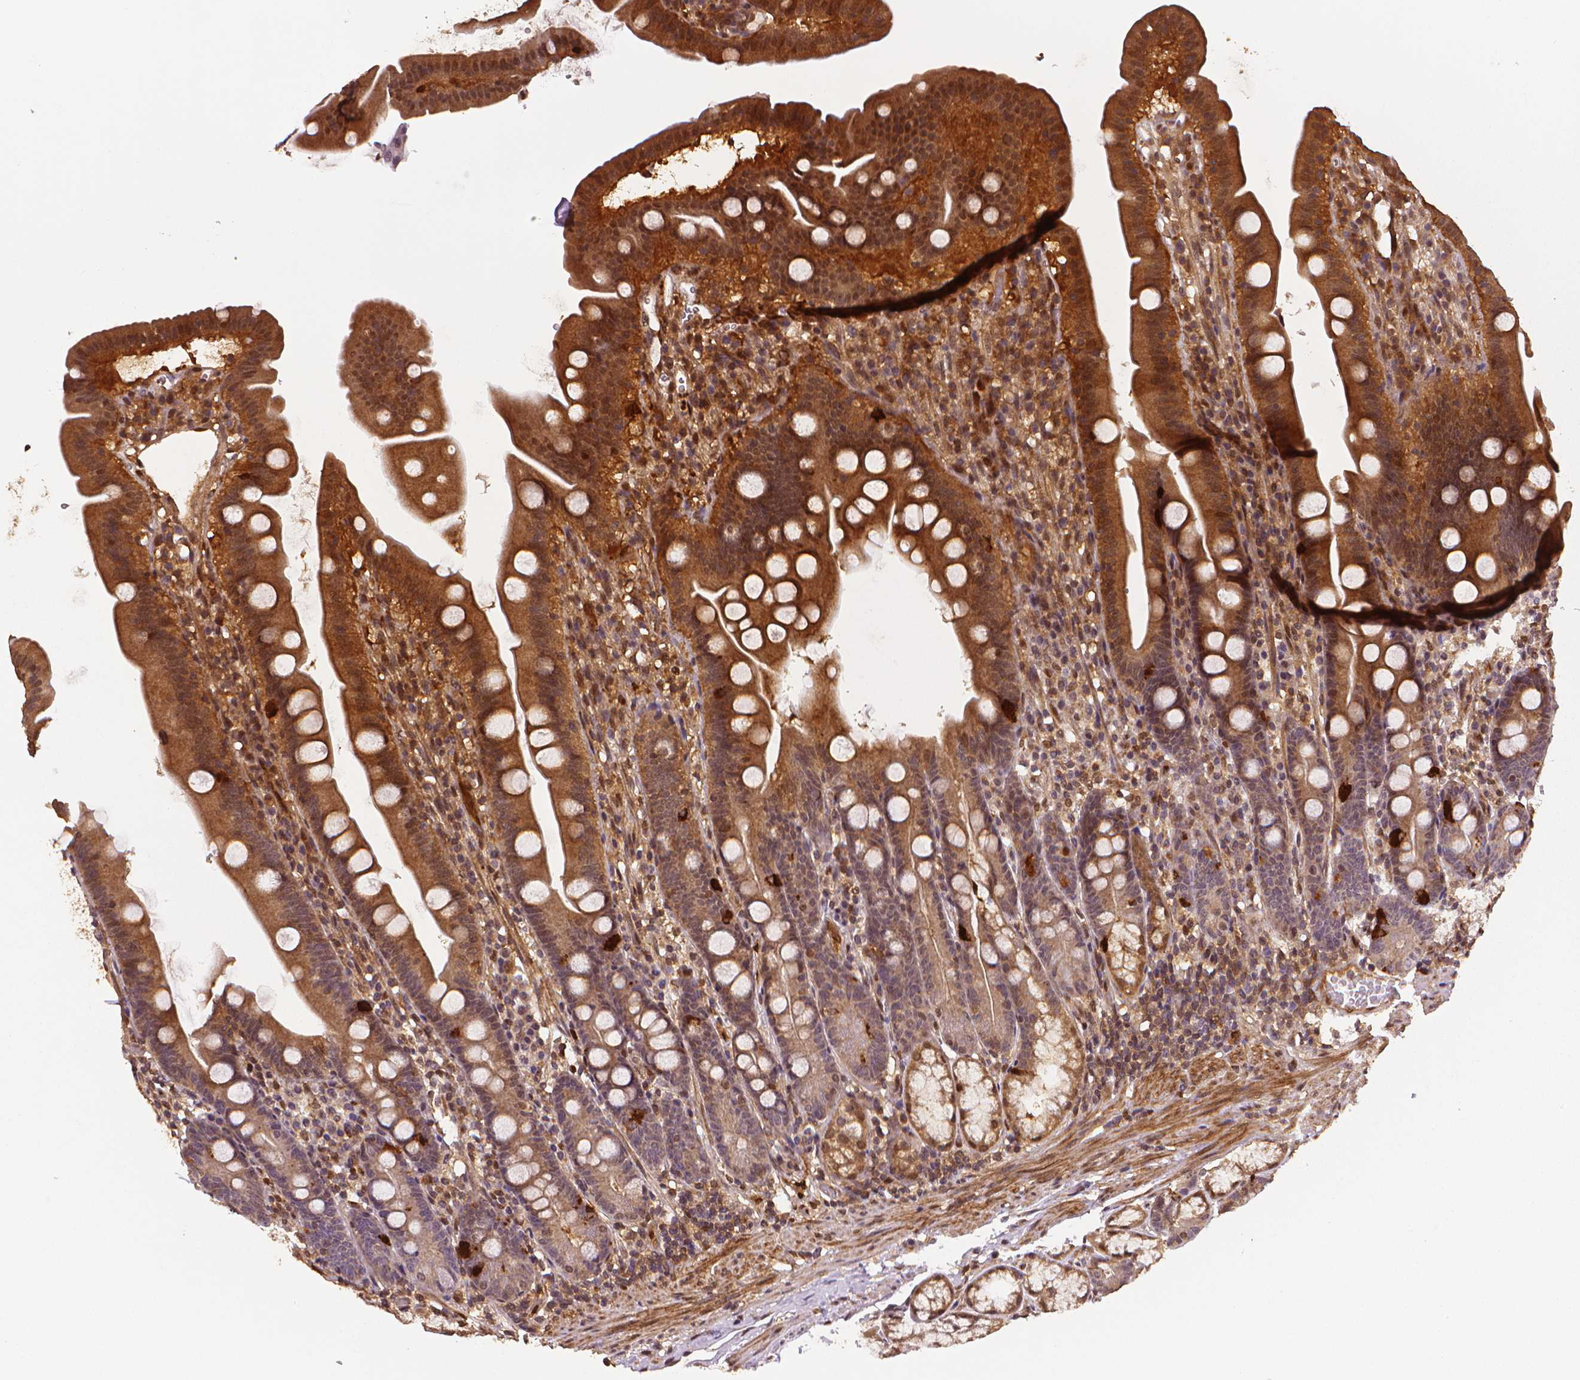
{"staining": {"intensity": "moderate", "quantity": ">75%", "location": "cytoplasmic/membranous"}, "tissue": "duodenum", "cell_type": "Glandular cells", "image_type": "normal", "snomed": [{"axis": "morphology", "description": "Normal tissue, NOS"}, {"axis": "topography", "description": "Duodenum"}], "caption": "IHC (DAB) staining of normal duodenum exhibits moderate cytoplasmic/membranous protein staining in approximately >75% of glandular cells. The staining was performed using DAB (3,3'-diaminobenzidine), with brown indicating positive protein expression. Nuclei are stained blue with hematoxylin.", "gene": "STAT3", "patient": {"sex": "female", "age": 67}}